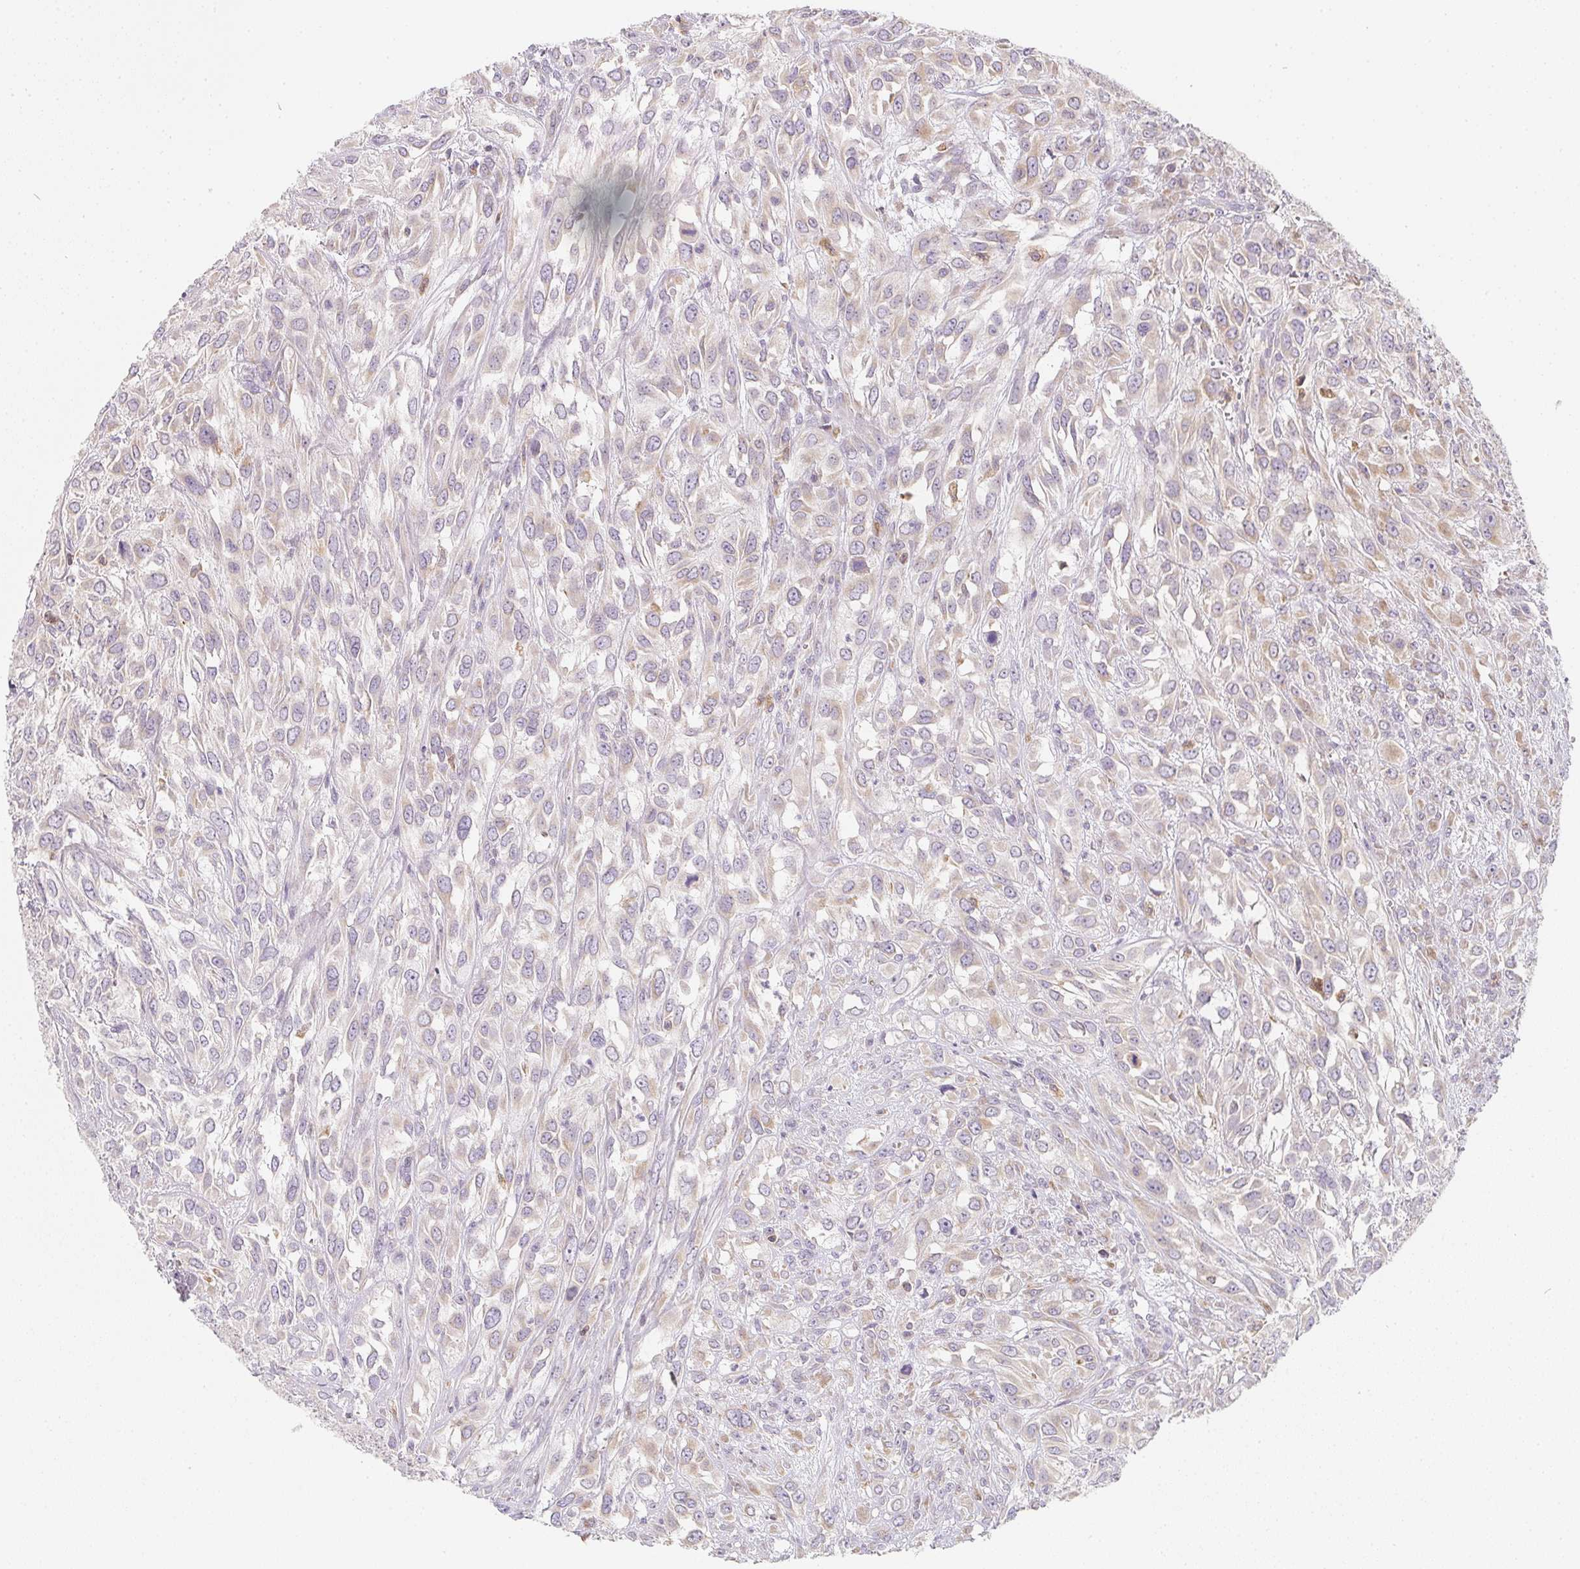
{"staining": {"intensity": "weak", "quantity": "25%-75%", "location": "cytoplasmic/membranous"}, "tissue": "urothelial cancer", "cell_type": "Tumor cells", "image_type": "cancer", "snomed": [{"axis": "morphology", "description": "Urothelial carcinoma, High grade"}, {"axis": "topography", "description": "Urinary bladder"}], "caption": "There is low levels of weak cytoplasmic/membranous positivity in tumor cells of urothelial cancer, as demonstrated by immunohistochemical staining (brown color).", "gene": "SOAT1", "patient": {"sex": "male", "age": 67}}